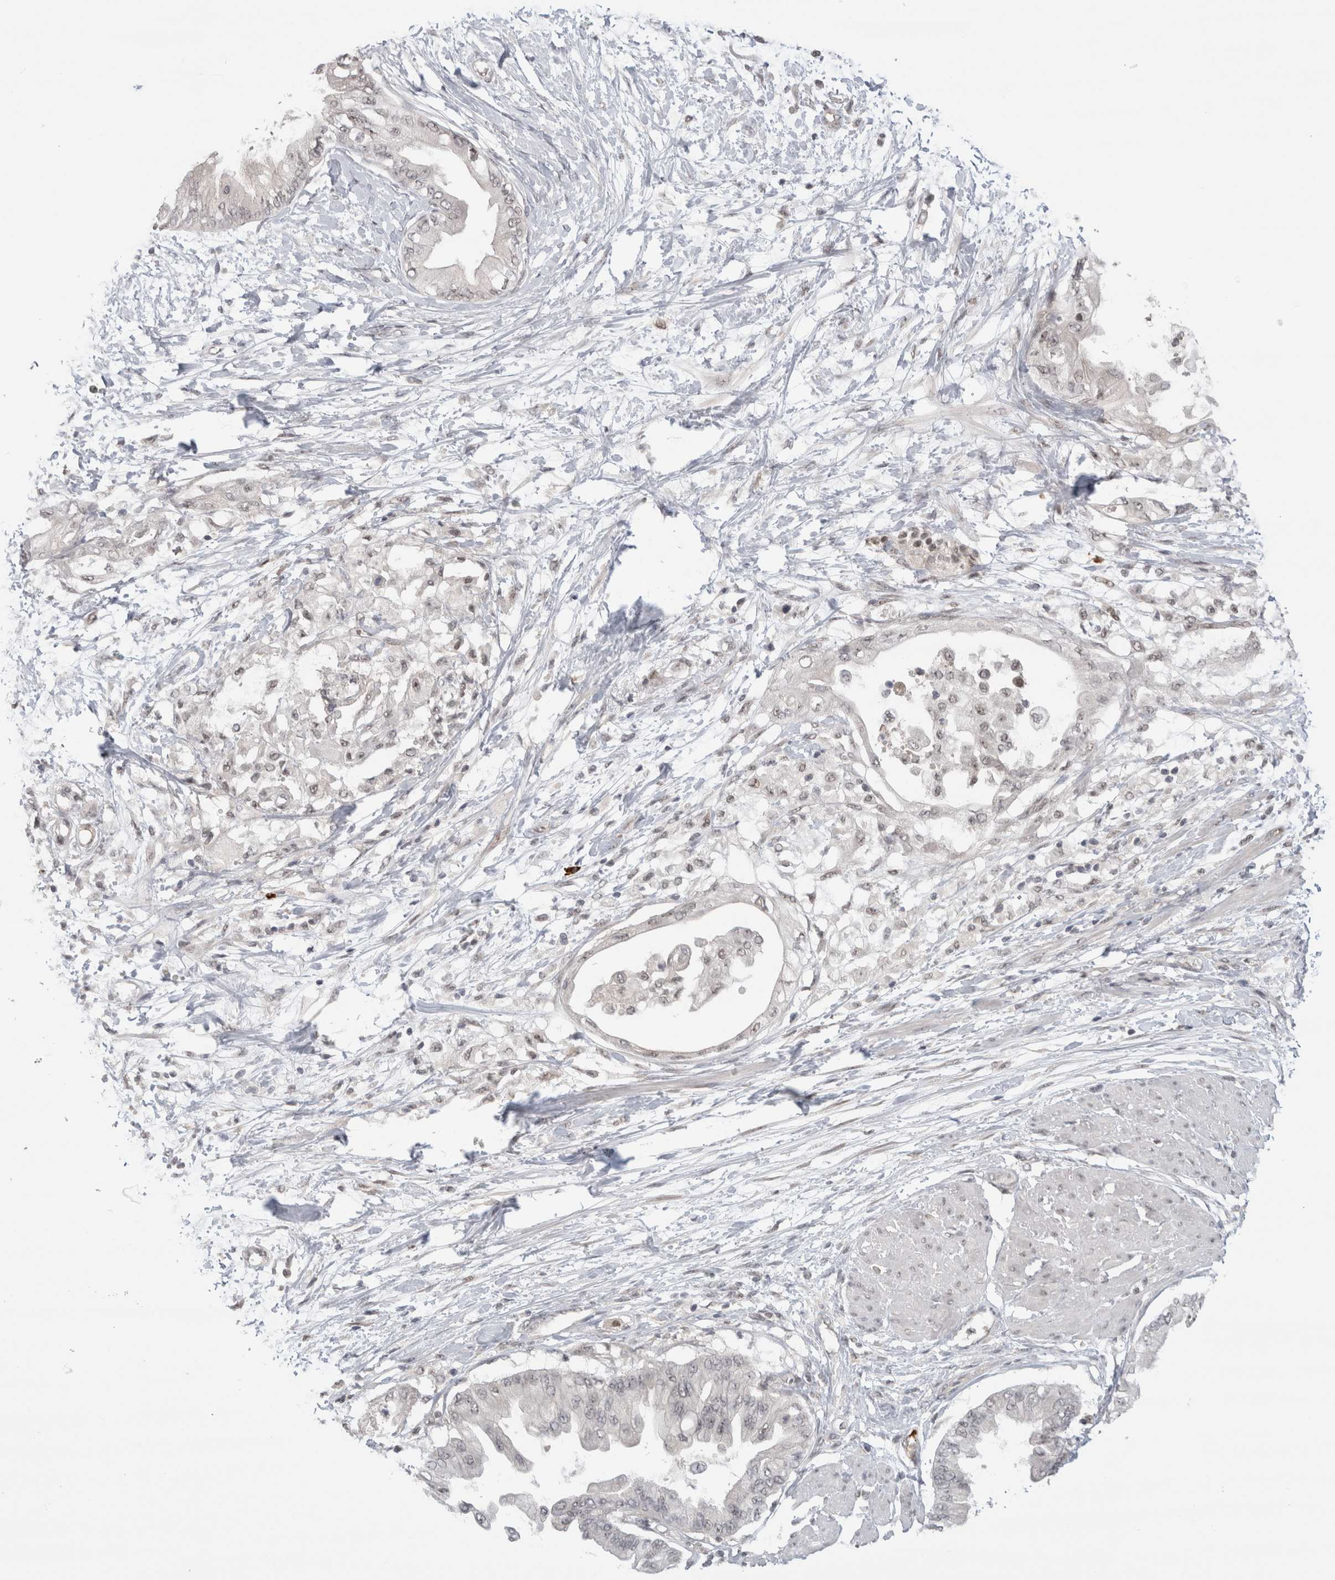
{"staining": {"intensity": "weak", "quantity": "<25%", "location": "nuclear"}, "tissue": "pancreatic cancer", "cell_type": "Tumor cells", "image_type": "cancer", "snomed": [{"axis": "morphology", "description": "Normal tissue, NOS"}, {"axis": "morphology", "description": "Adenocarcinoma, NOS"}, {"axis": "topography", "description": "Pancreas"}, {"axis": "topography", "description": "Duodenum"}], "caption": "DAB immunohistochemical staining of human pancreatic adenocarcinoma shows no significant positivity in tumor cells. The staining is performed using DAB (3,3'-diaminobenzidine) brown chromogen with nuclei counter-stained in using hematoxylin.", "gene": "ZNF24", "patient": {"sex": "female", "age": 60}}